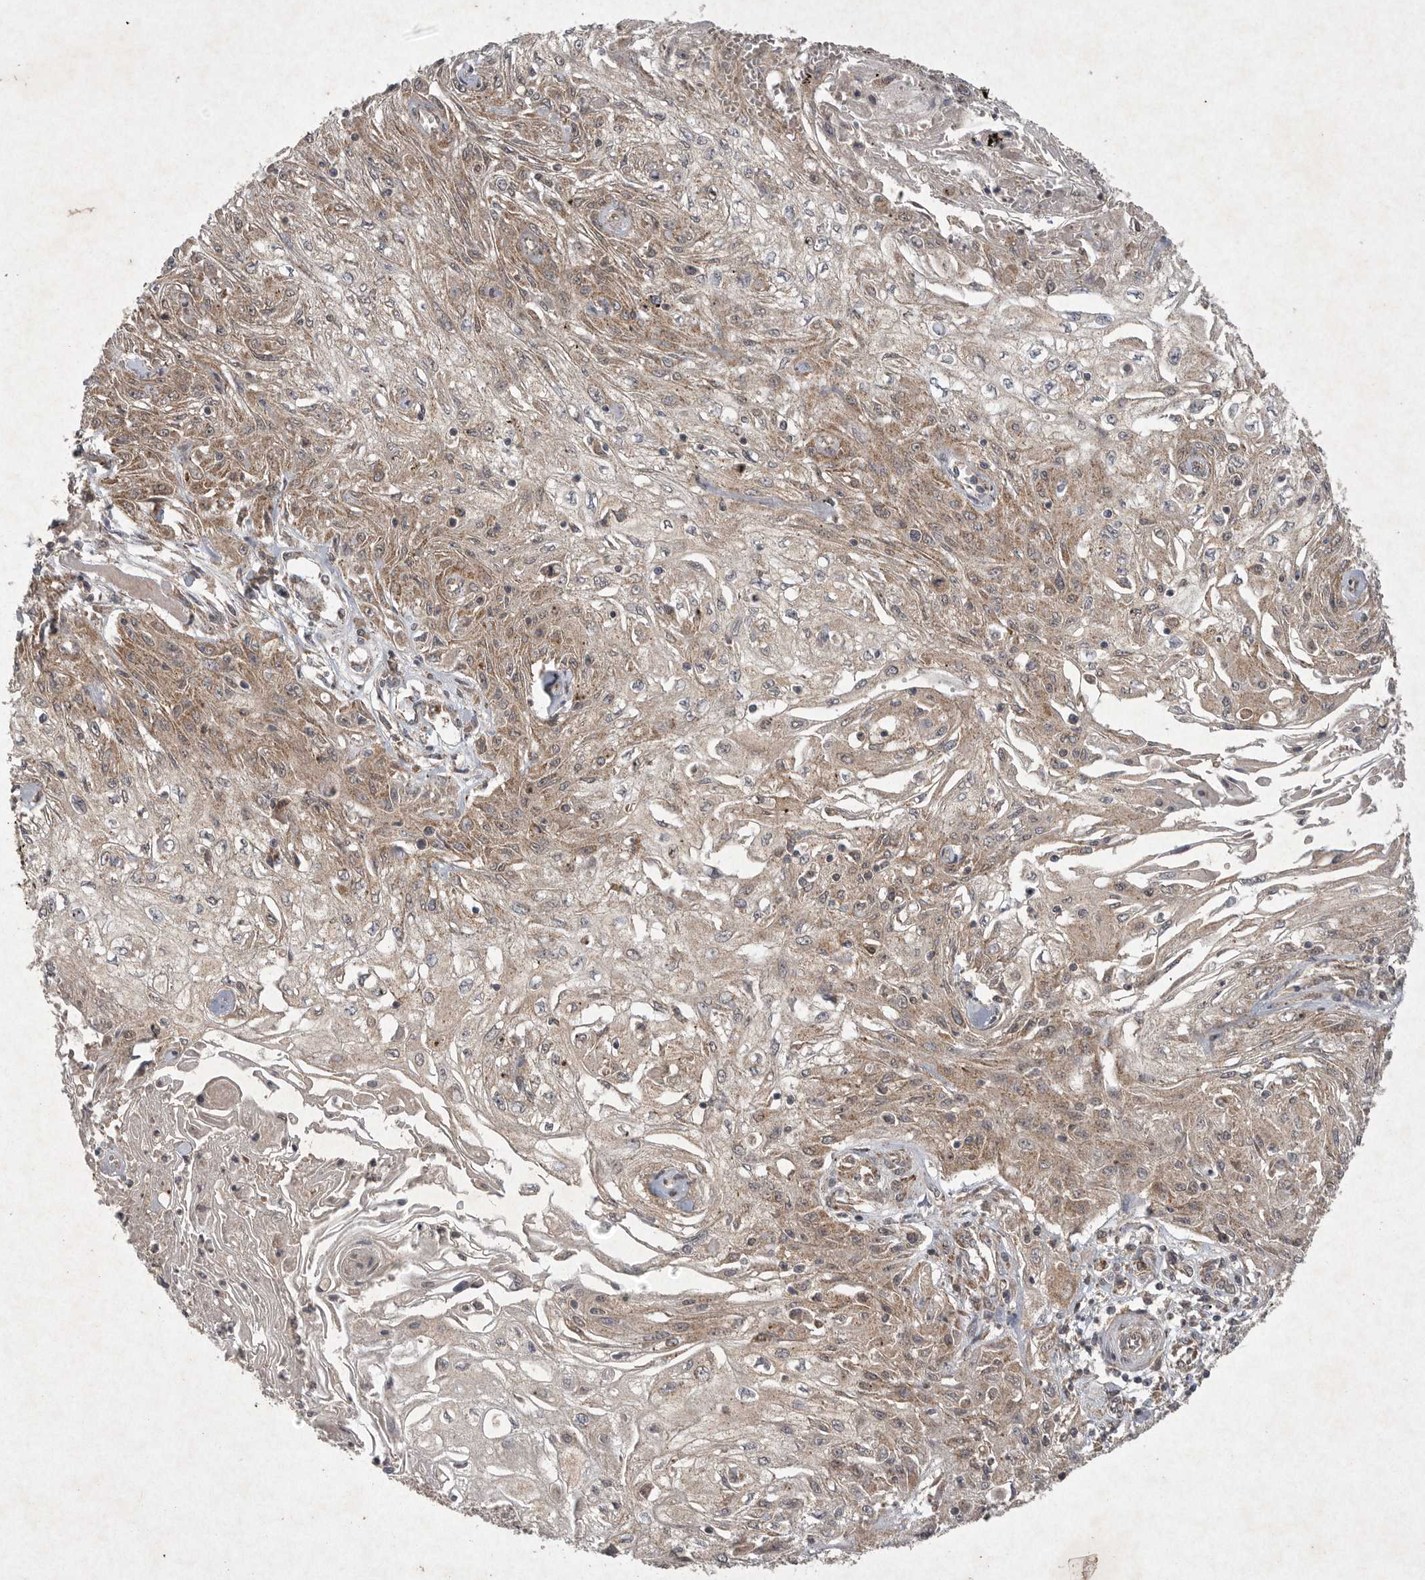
{"staining": {"intensity": "moderate", "quantity": ">75%", "location": "cytoplasmic/membranous"}, "tissue": "skin cancer", "cell_type": "Tumor cells", "image_type": "cancer", "snomed": [{"axis": "morphology", "description": "Squamous cell carcinoma, NOS"}, {"axis": "morphology", "description": "Squamous cell carcinoma, metastatic, NOS"}, {"axis": "topography", "description": "Skin"}, {"axis": "topography", "description": "Lymph node"}], "caption": "Human skin cancer stained with a brown dye shows moderate cytoplasmic/membranous positive expression in approximately >75% of tumor cells.", "gene": "DDR1", "patient": {"sex": "male", "age": 75}}